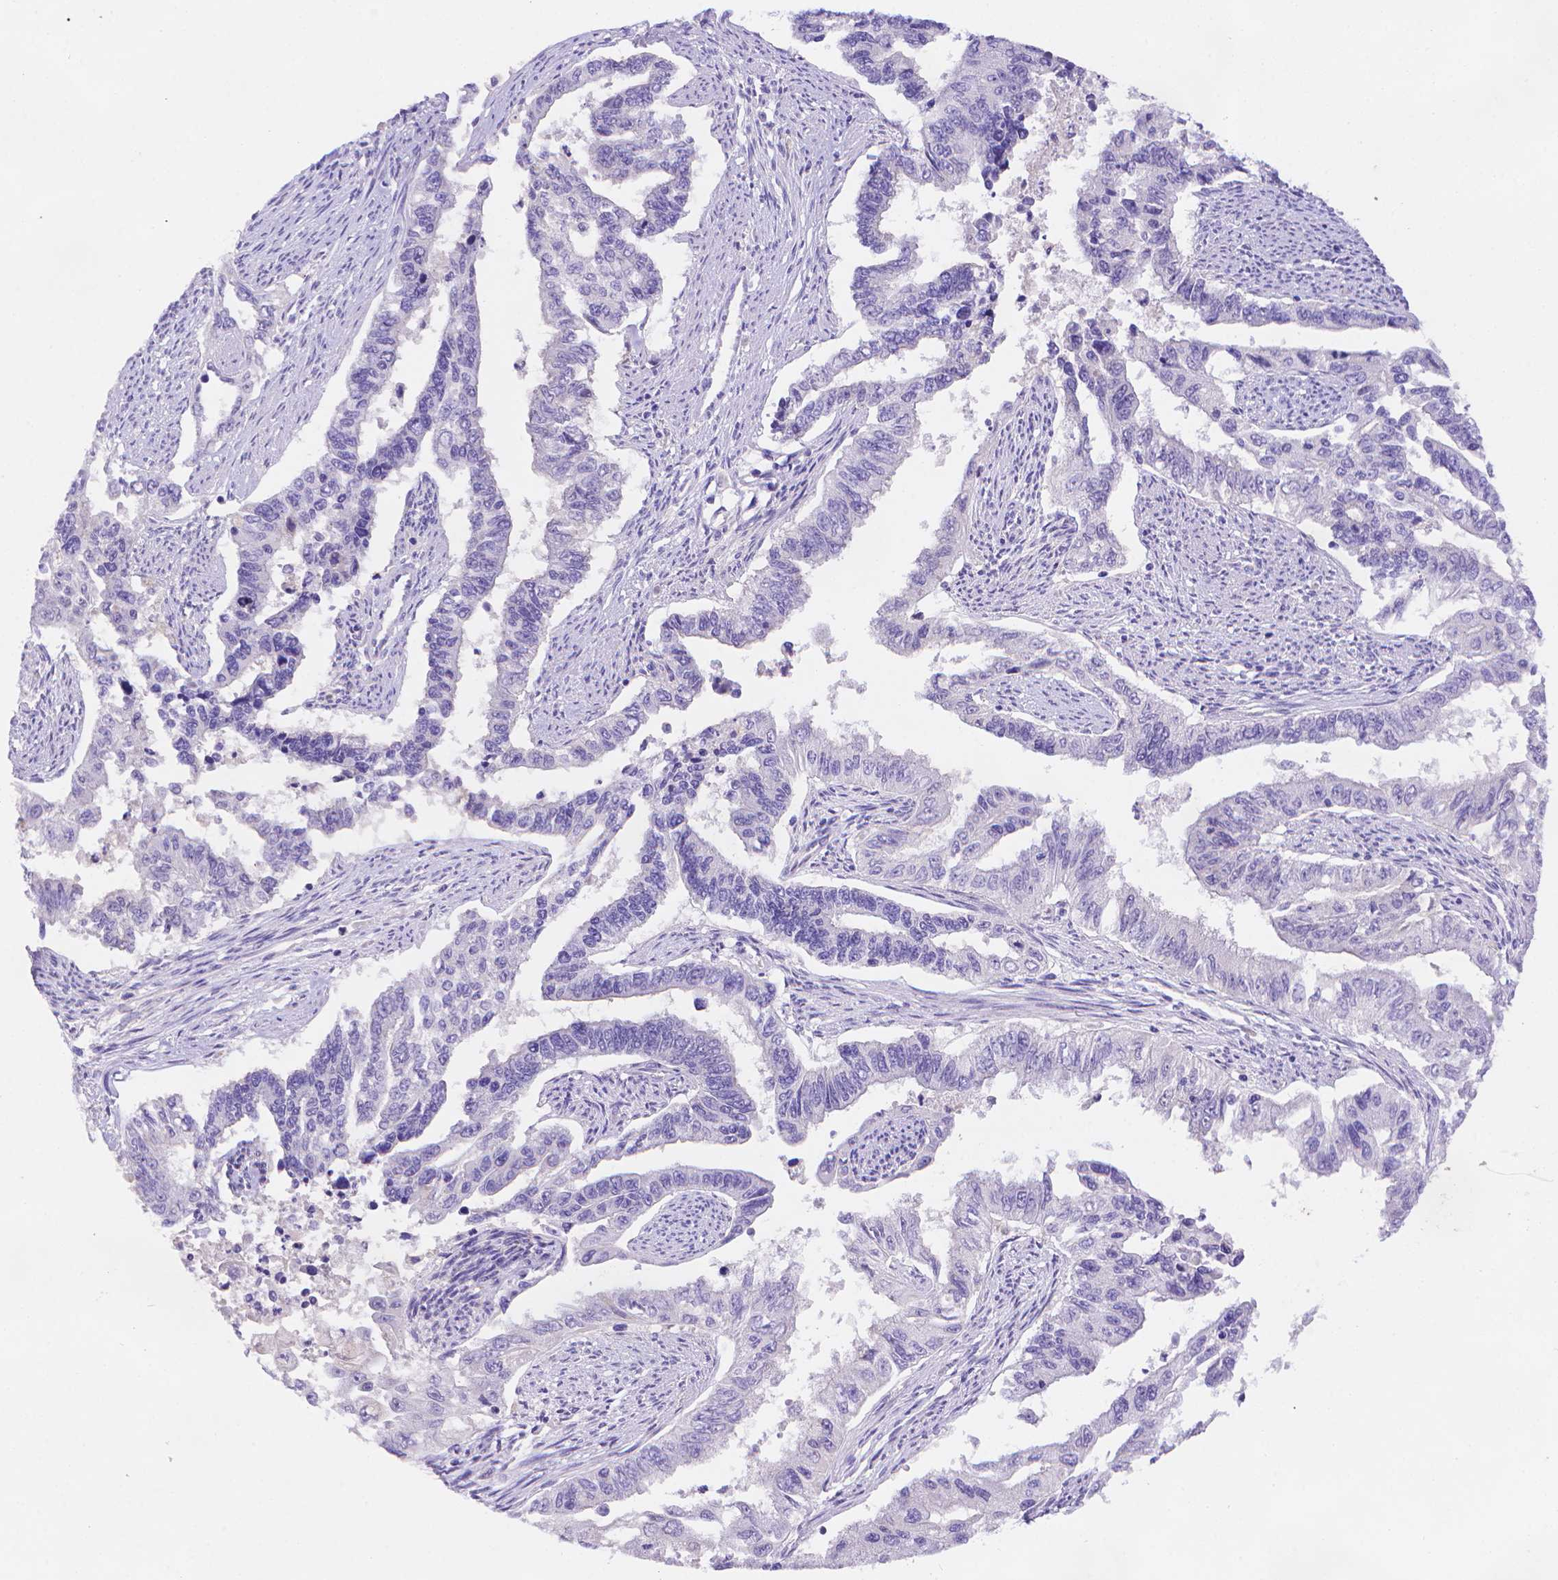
{"staining": {"intensity": "negative", "quantity": "none", "location": "none"}, "tissue": "endometrial cancer", "cell_type": "Tumor cells", "image_type": "cancer", "snomed": [{"axis": "morphology", "description": "Adenocarcinoma, NOS"}, {"axis": "topography", "description": "Uterus"}], "caption": "Endometrial cancer (adenocarcinoma) stained for a protein using immunohistochemistry shows no expression tumor cells.", "gene": "FGD2", "patient": {"sex": "female", "age": 59}}